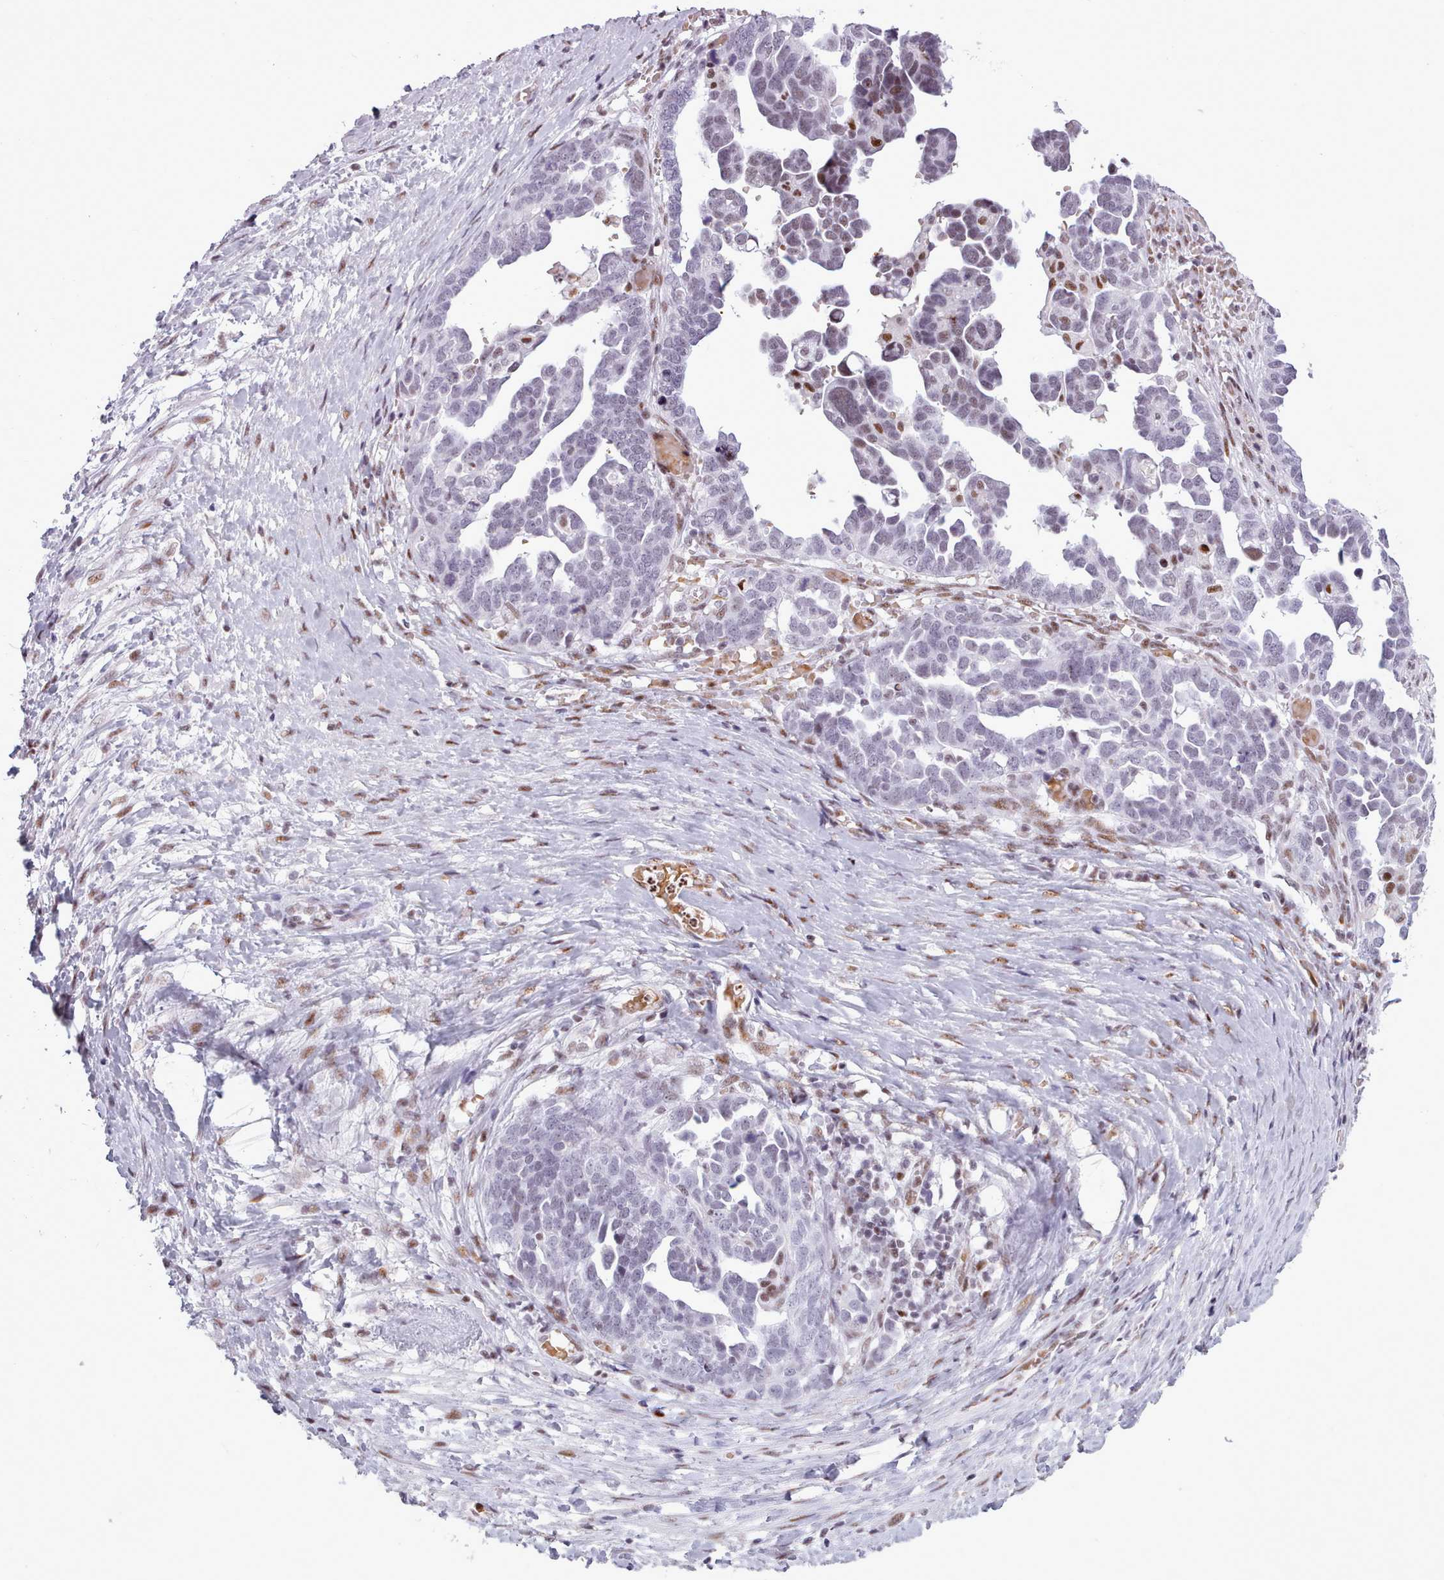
{"staining": {"intensity": "weak", "quantity": "25%-75%", "location": "nuclear"}, "tissue": "ovarian cancer", "cell_type": "Tumor cells", "image_type": "cancer", "snomed": [{"axis": "morphology", "description": "Cystadenocarcinoma, serous, NOS"}, {"axis": "topography", "description": "Ovary"}], "caption": "Immunohistochemical staining of human ovarian cancer (serous cystadenocarcinoma) demonstrates low levels of weak nuclear protein staining in about 25%-75% of tumor cells.", "gene": "SRSF4", "patient": {"sex": "female", "age": 54}}